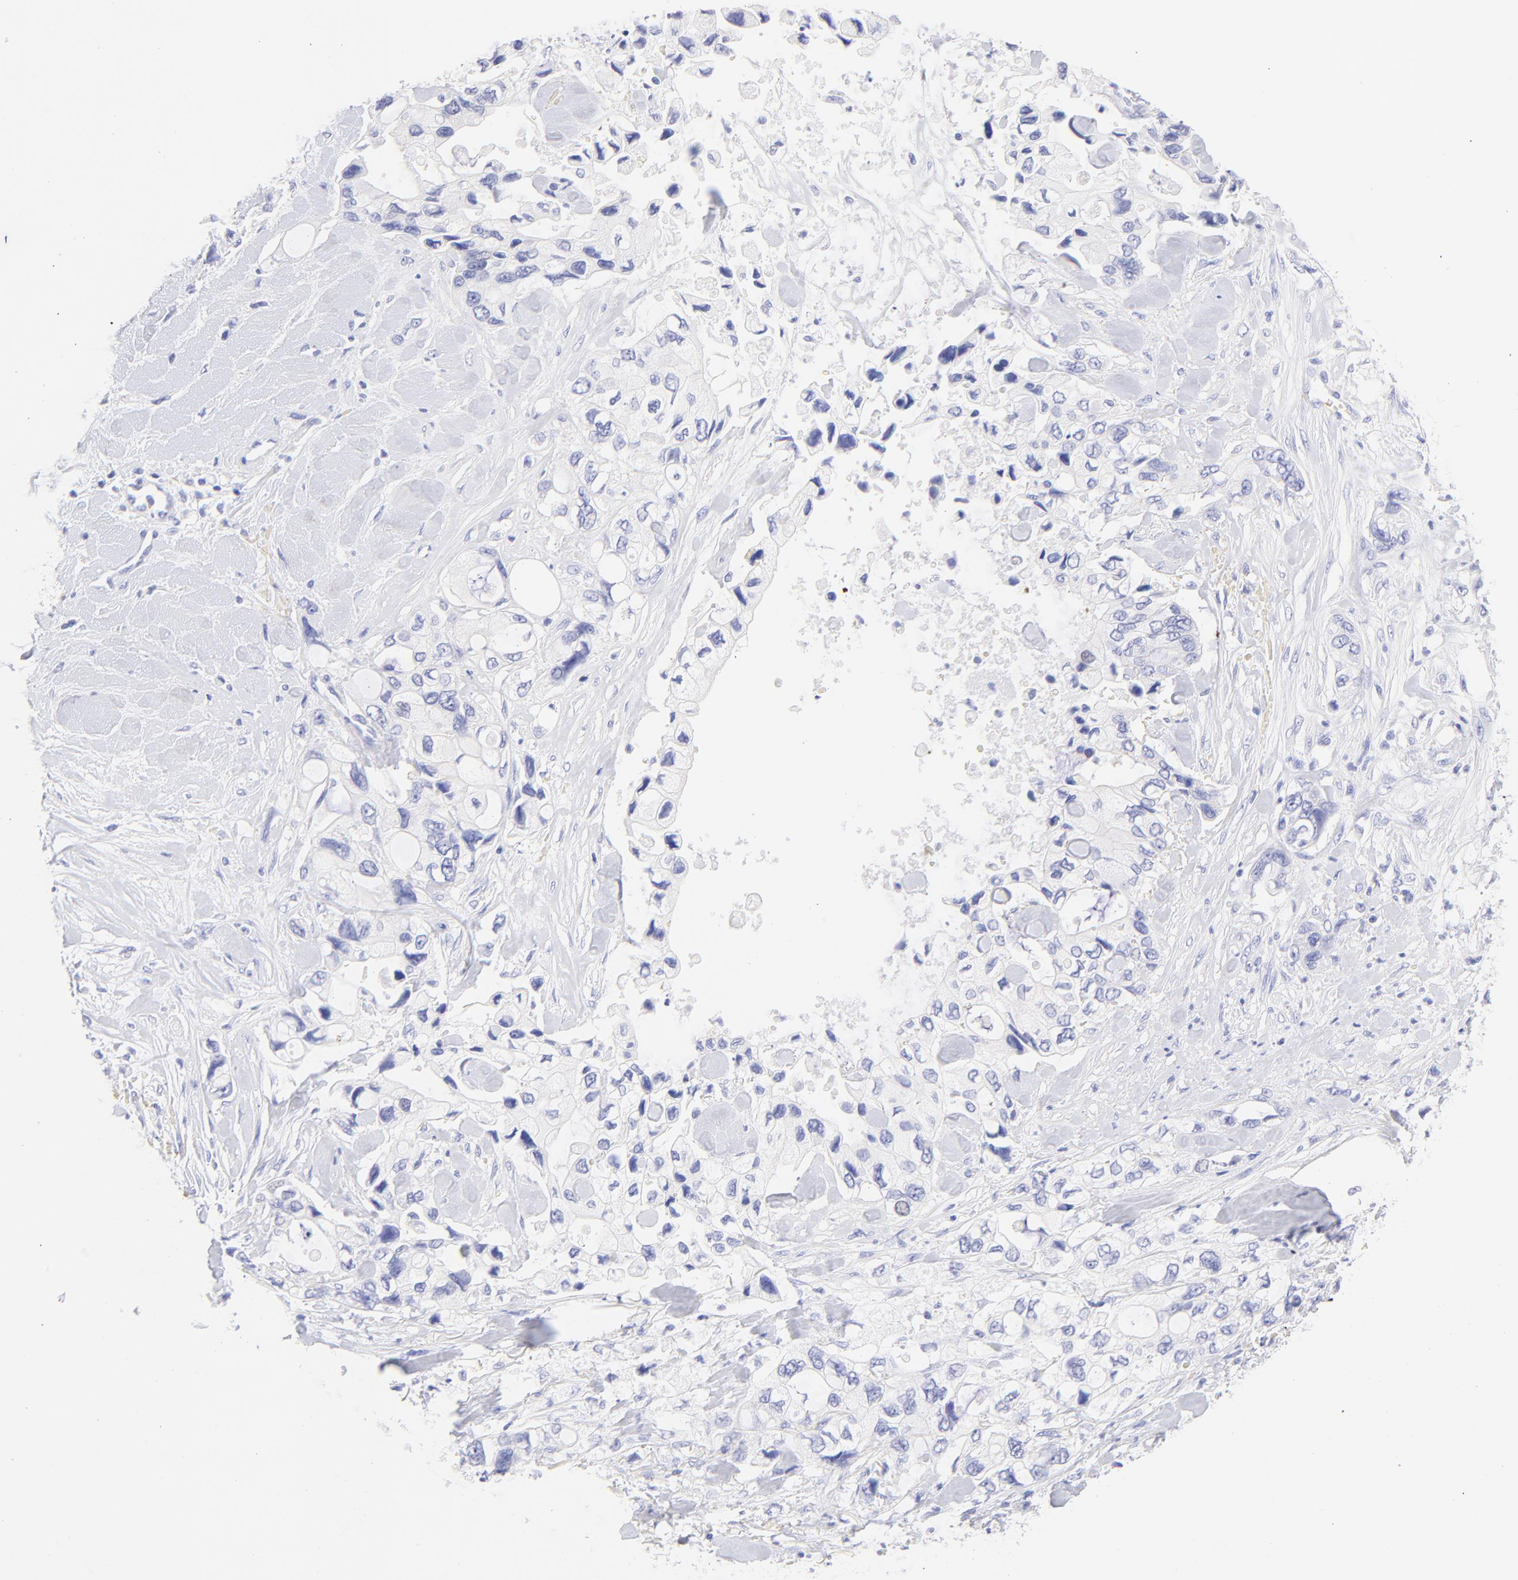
{"staining": {"intensity": "negative", "quantity": "none", "location": "none"}, "tissue": "pancreatic cancer", "cell_type": "Tumor cells", "image_type": "cancer", "snomed": [{"axis": "morphology", "description": "Adenocarcinoma, NOS"}, {"axis": "topography", "description": "Pancreas"}], "caption": "DAB immunohistochemical staining of pancreatic cancer (adenocarcinoma) reveals no significant expression in tumor cells.", "gene": "FRMPD3", "patient": {"sex": "male", "age": 70}}